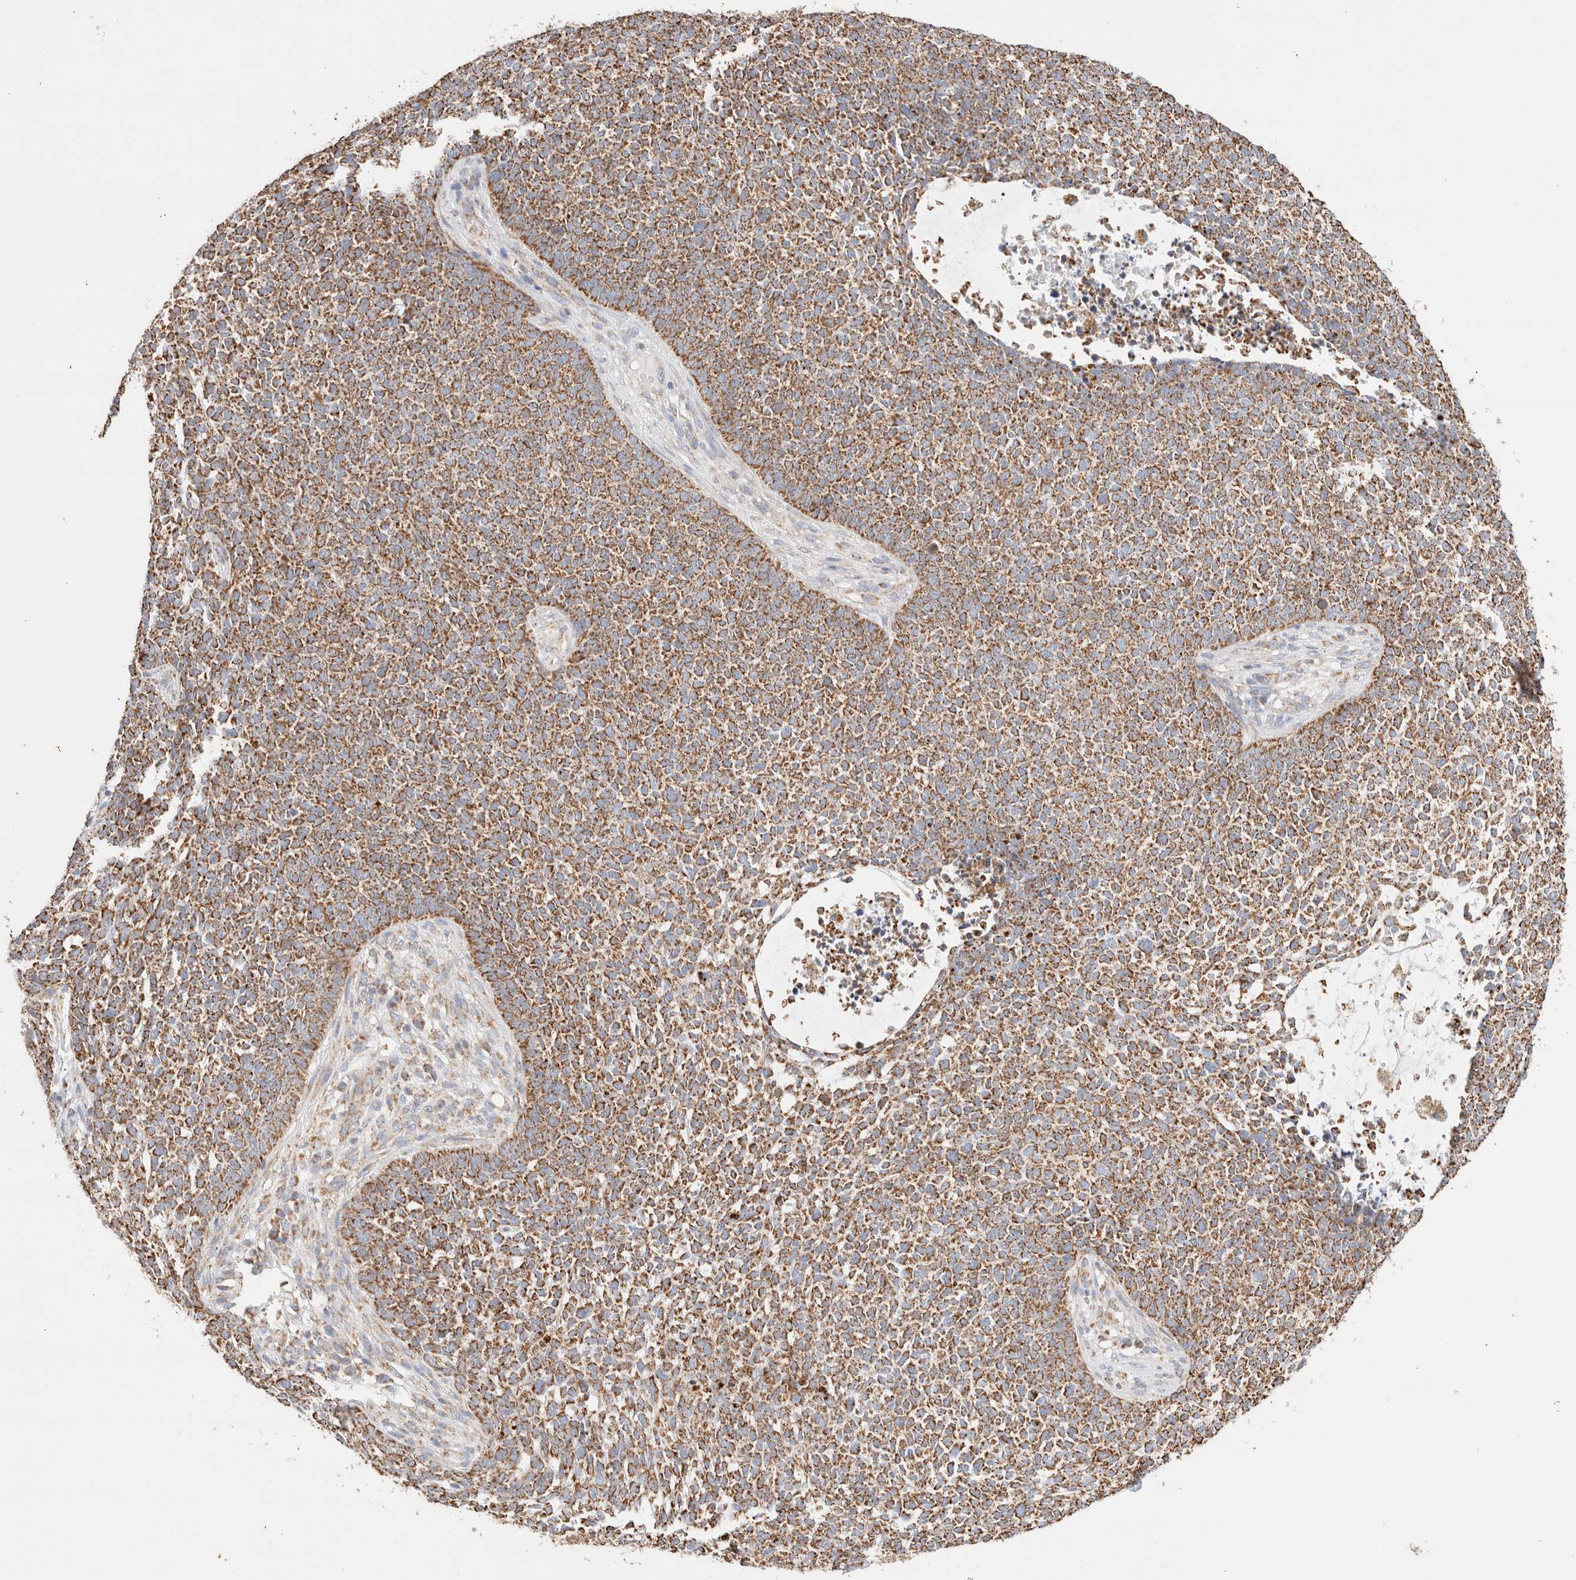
{"staining": {"intensity": "moderate", "quantity": ">75%", "location": "cytoplasmic/membranous"}, "tissue": "skin cancer", "cell_type": "Tumor cells", "image_type": "cancer", "snomed": [{"axis": "morphology", "description": "Basal cell carcinoma"}, {"axis": "topography", "description": "Skin"}], "caption": "Moderate cytoplasmic/membranous protein staining is present in about >75% of tumor cells in skin cancer (basal cell carcinoma).", "gene": "PHB2", "patient": {"sex": "female", "age": 84}}